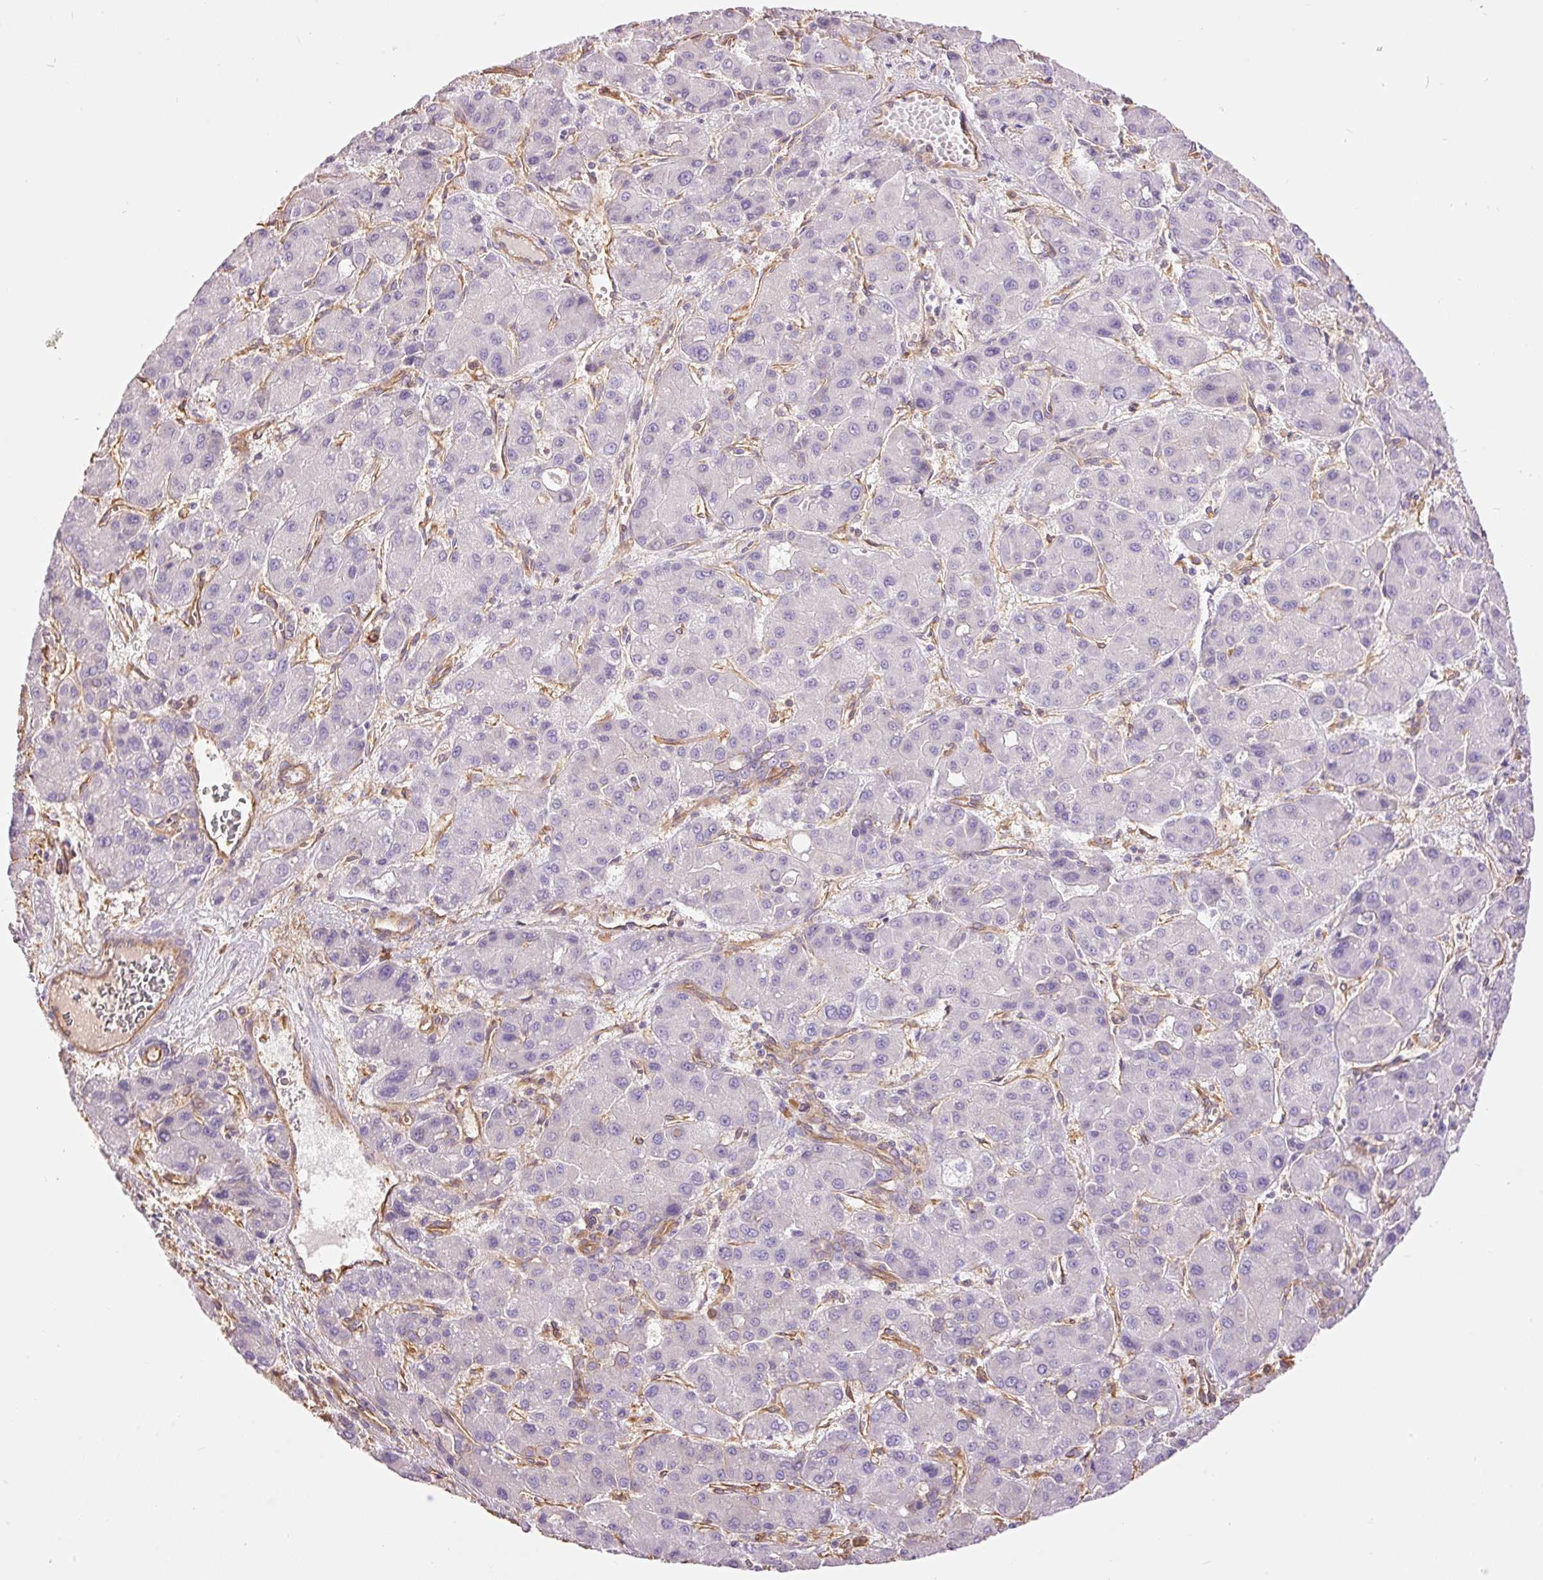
{"staining": {"intensity": "negative", "quantity": "none", "location": "none"}, "tissue": "liver cancer", "cell_type": "Tumor cells", "image_type": "cancer", "snomed": [{"axis": "morphology", "description": "Carcinoma, Hepatocellular, NOS"}, {"axis": "topography", "description": "Liver"}], "caption": "There is no significant staining in tumor cells of liver cancer.", "gene": "IL10RB", "patient": {"sex": "male", "age": 55}}